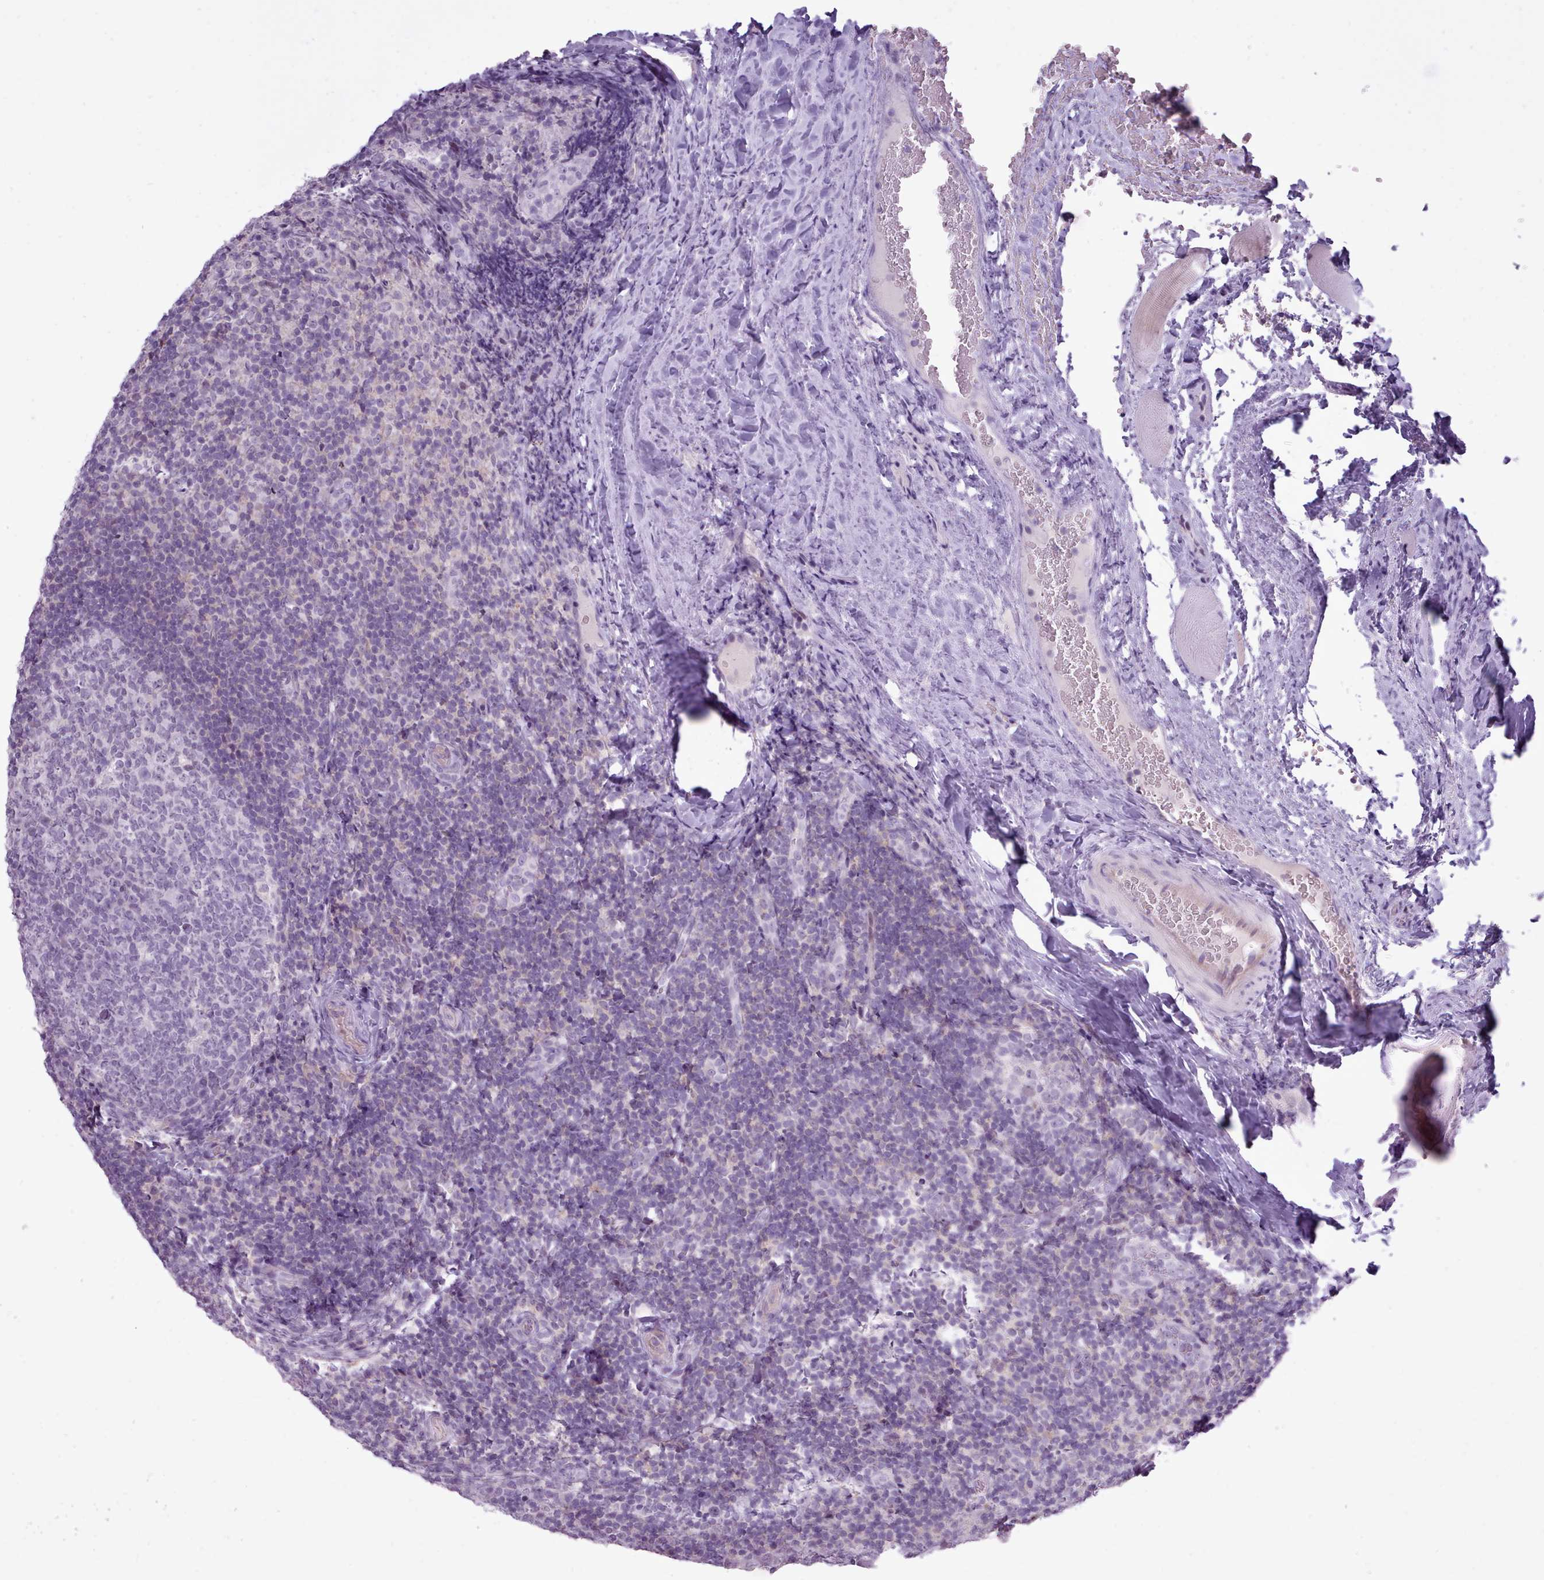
{"staining": {"intensity": "negative", "quantity": "none", "location": "none"}, "tissue": "tonsil", "cell_type": "Germinal center cells", "image_type": "normal", "snomed": [{"axis": "morphology", "description": "Normal tissue, NOS"}, {"axis": "topography", "description": "Tonsil"}], "caption": "Immunohistochemical staining of normal tonsil displays no significant staining in germinal center cells. The staining was performed using DAB to visualize the protein expression in brown, while the nuclei were stained in blue with hematoxylin (Magnification: 20x).", "gene": "BDKRB2", "patient": {"sex": "male", "age": 17}}